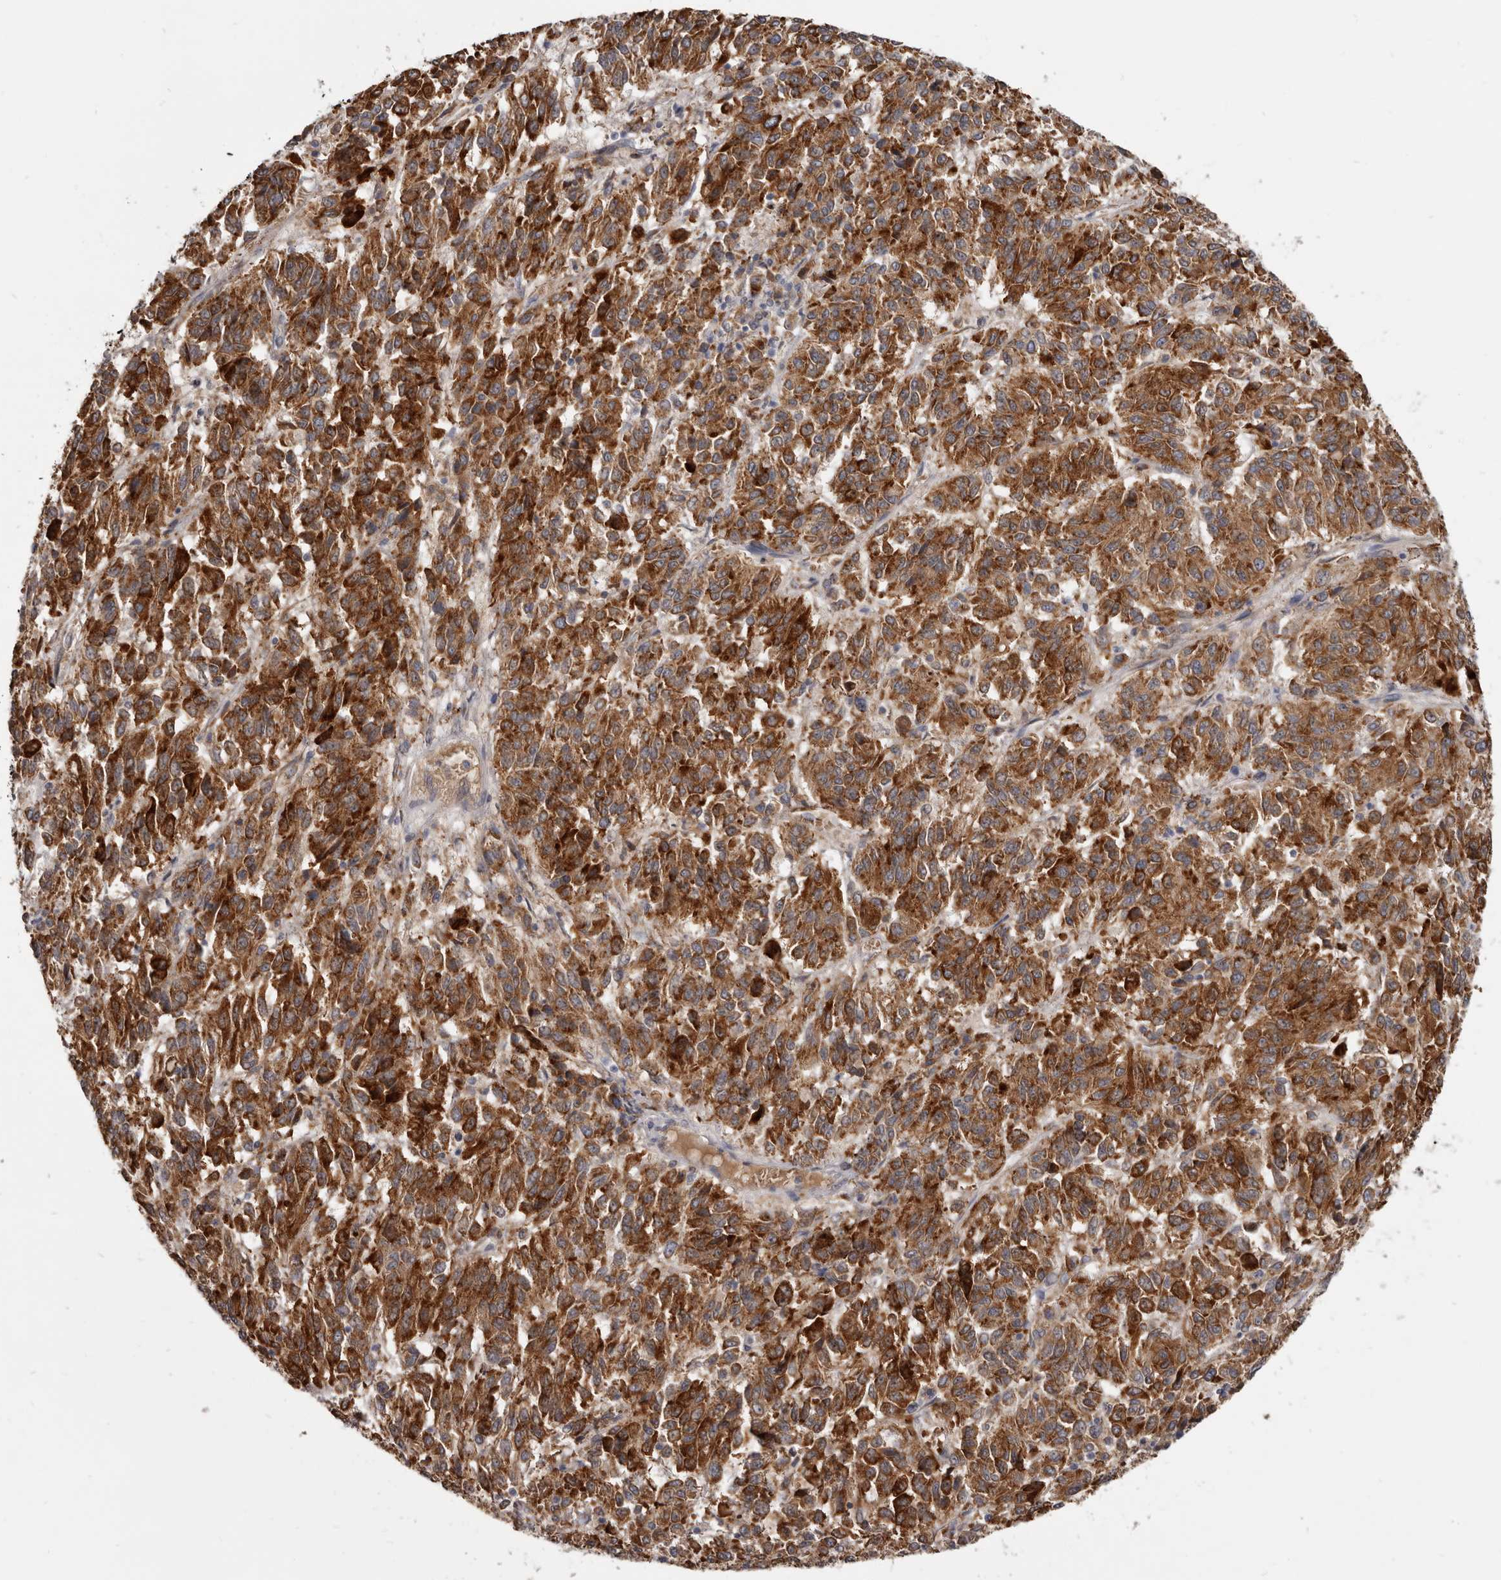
{"staining": {"intensity": "strong", "quantity": ">75%", "location": "cytoplasmic/membranous"}, "tissue": "melanoma", "cell_type": "Tumor cells", "image_type": "cancer", "snomed": [{"axis": "morphology", "description": "Malignant melanoma, Metastatic site"}, {"axis": "topography", "description": "Lung"}], "caption": "Immunohistochemistry photomicrograph of human melanoma stained for a protein (brown), which demonstrates high levels of strong cytoplasmic/membranous expression in approximately >75% of tumor cells.", "gene": "NENF", "patient": {"sex": "male", "age": 64}}